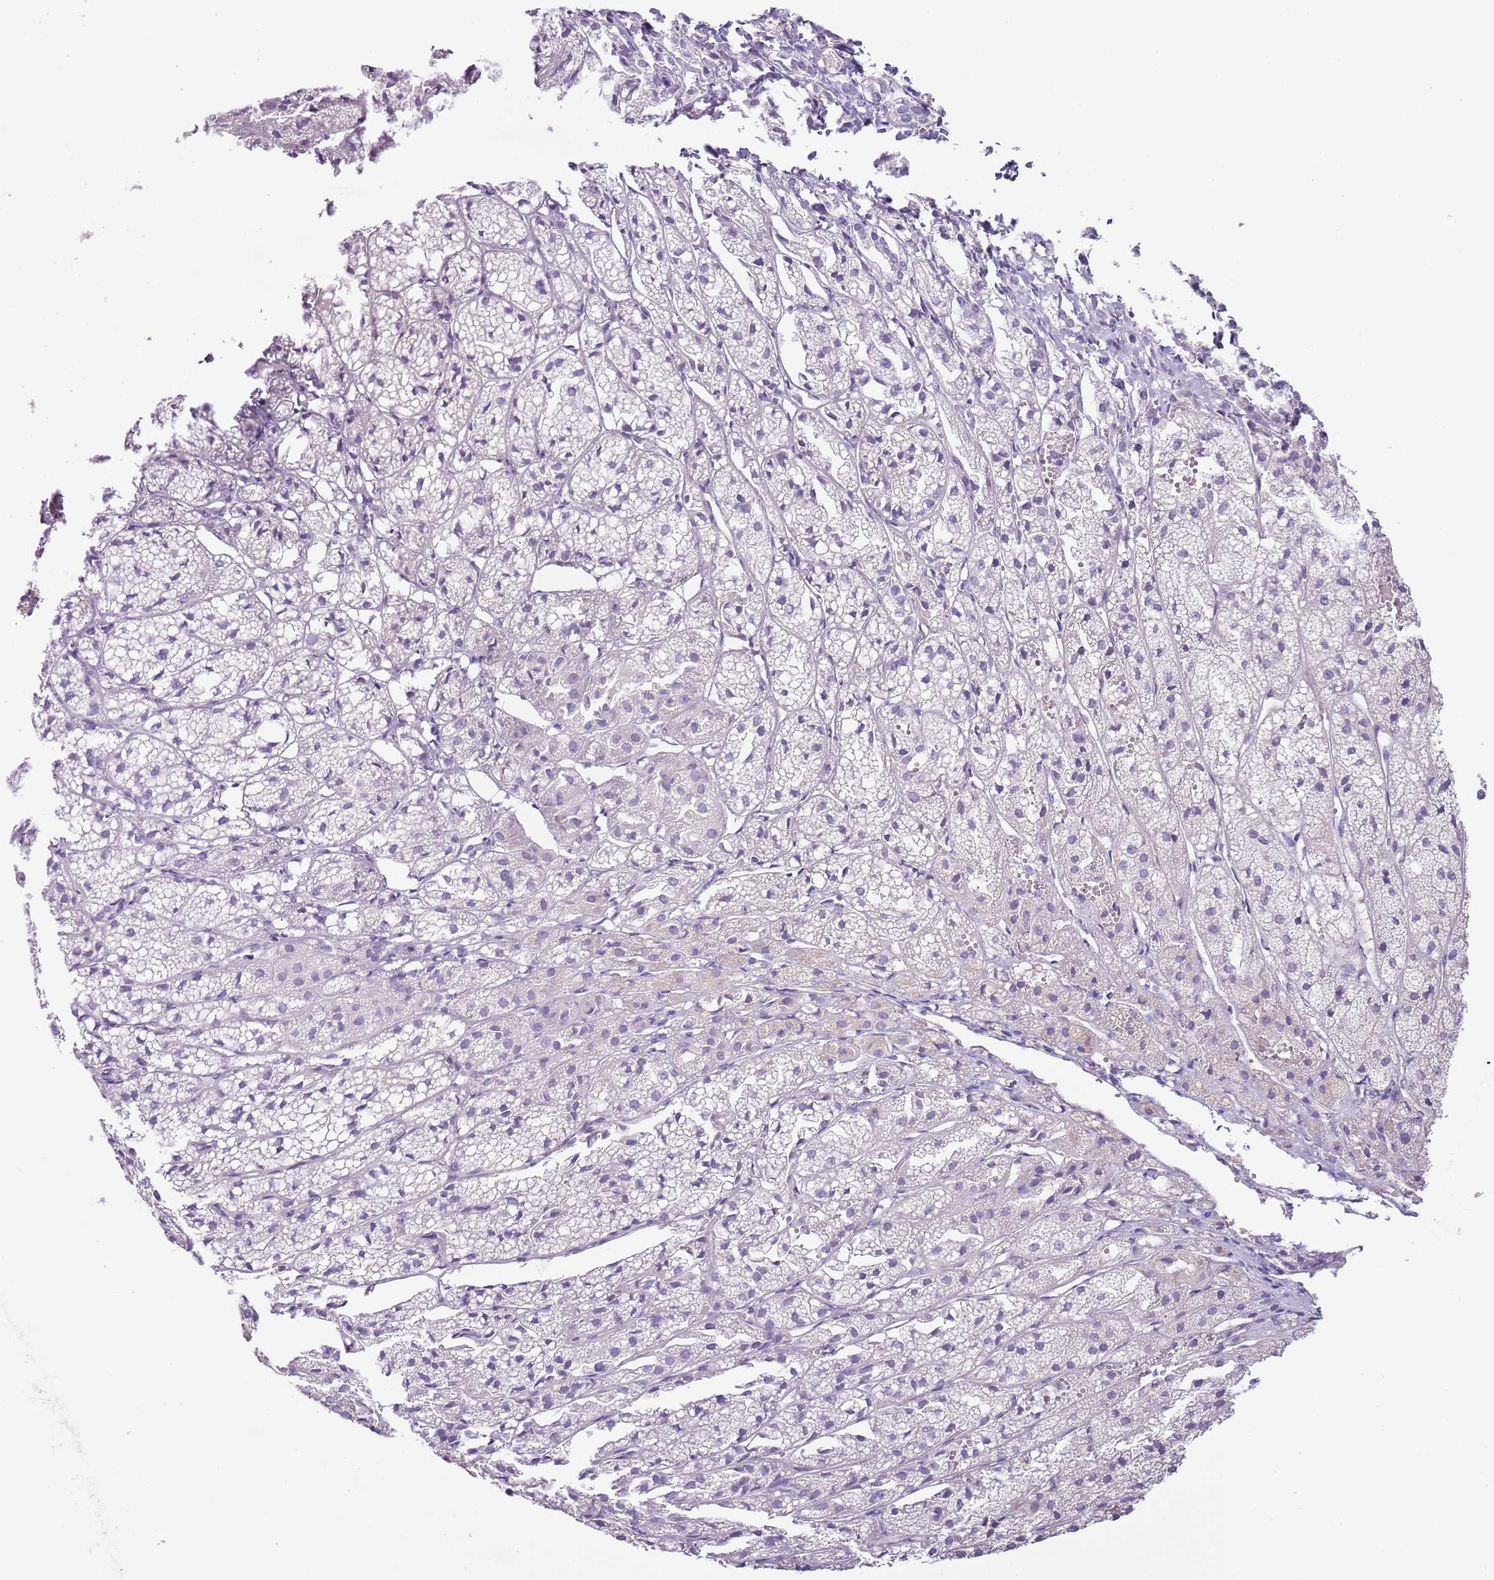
{"staining": {"intensity": "negative", "quantity": "none", "location": "none"}, "tissue": "adrenal gland", "cell_type": "Glandular cells", "image_type": "normal", "snomed": [{"axis": "morphology", "description": "Normal tissue, NOS"}, {"axis": "topography", "description": "Adrenal gland"}], "caption": "There is no significant expression in glandular cells of adrenal gland. (Immunohistochemistry, brightfield microscopy, high magnification).", "gene": "MRO", "patient": {"sex": "female", "age": 44}}